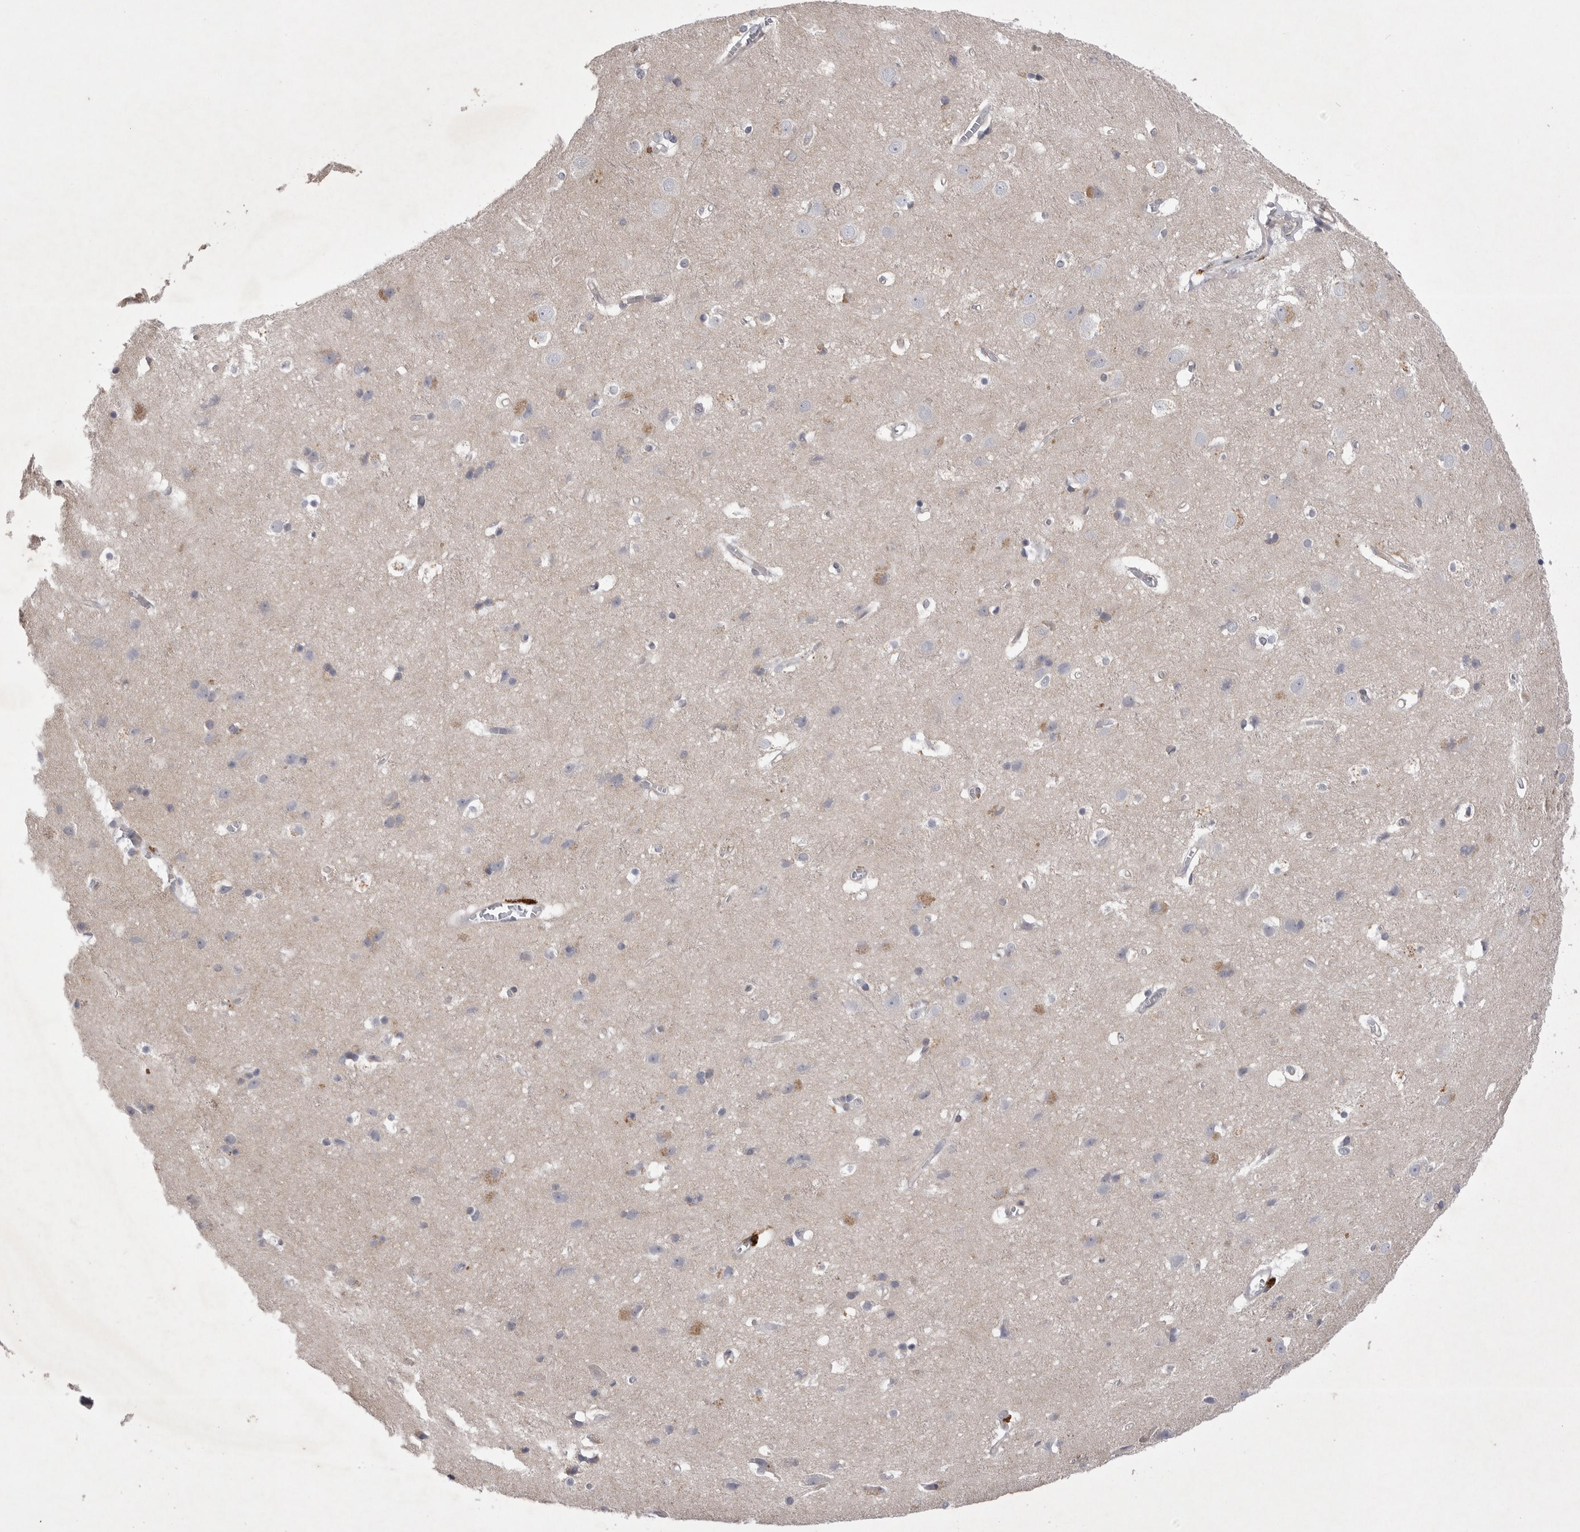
{"staining": {"intensity": "weak", "quantity": ">75%", "location": "cytoplasmic/membranous"}, "tissue": "cerebral cortex", "cell_type": "Endothelial cells", "image_type": "normal", "snomed": [{"axis": "morphology", "description": "Normal tissue, NOS"}, {"axis": "topography", "description": "Cerebral cortex"}], "caption": "A brown stain labels weak cytoplasmic/membranous positivity of a protein in endothelial cells of normal human cerebral cortex. The protein is stained brown, and the nuclei are stained in blue (DAB (3,3'-diaminobenzidine) IHC with brightfield microscopy, high magnification).", "gene": "VAC14", "patient": {"sex": "male", "age": 54}}